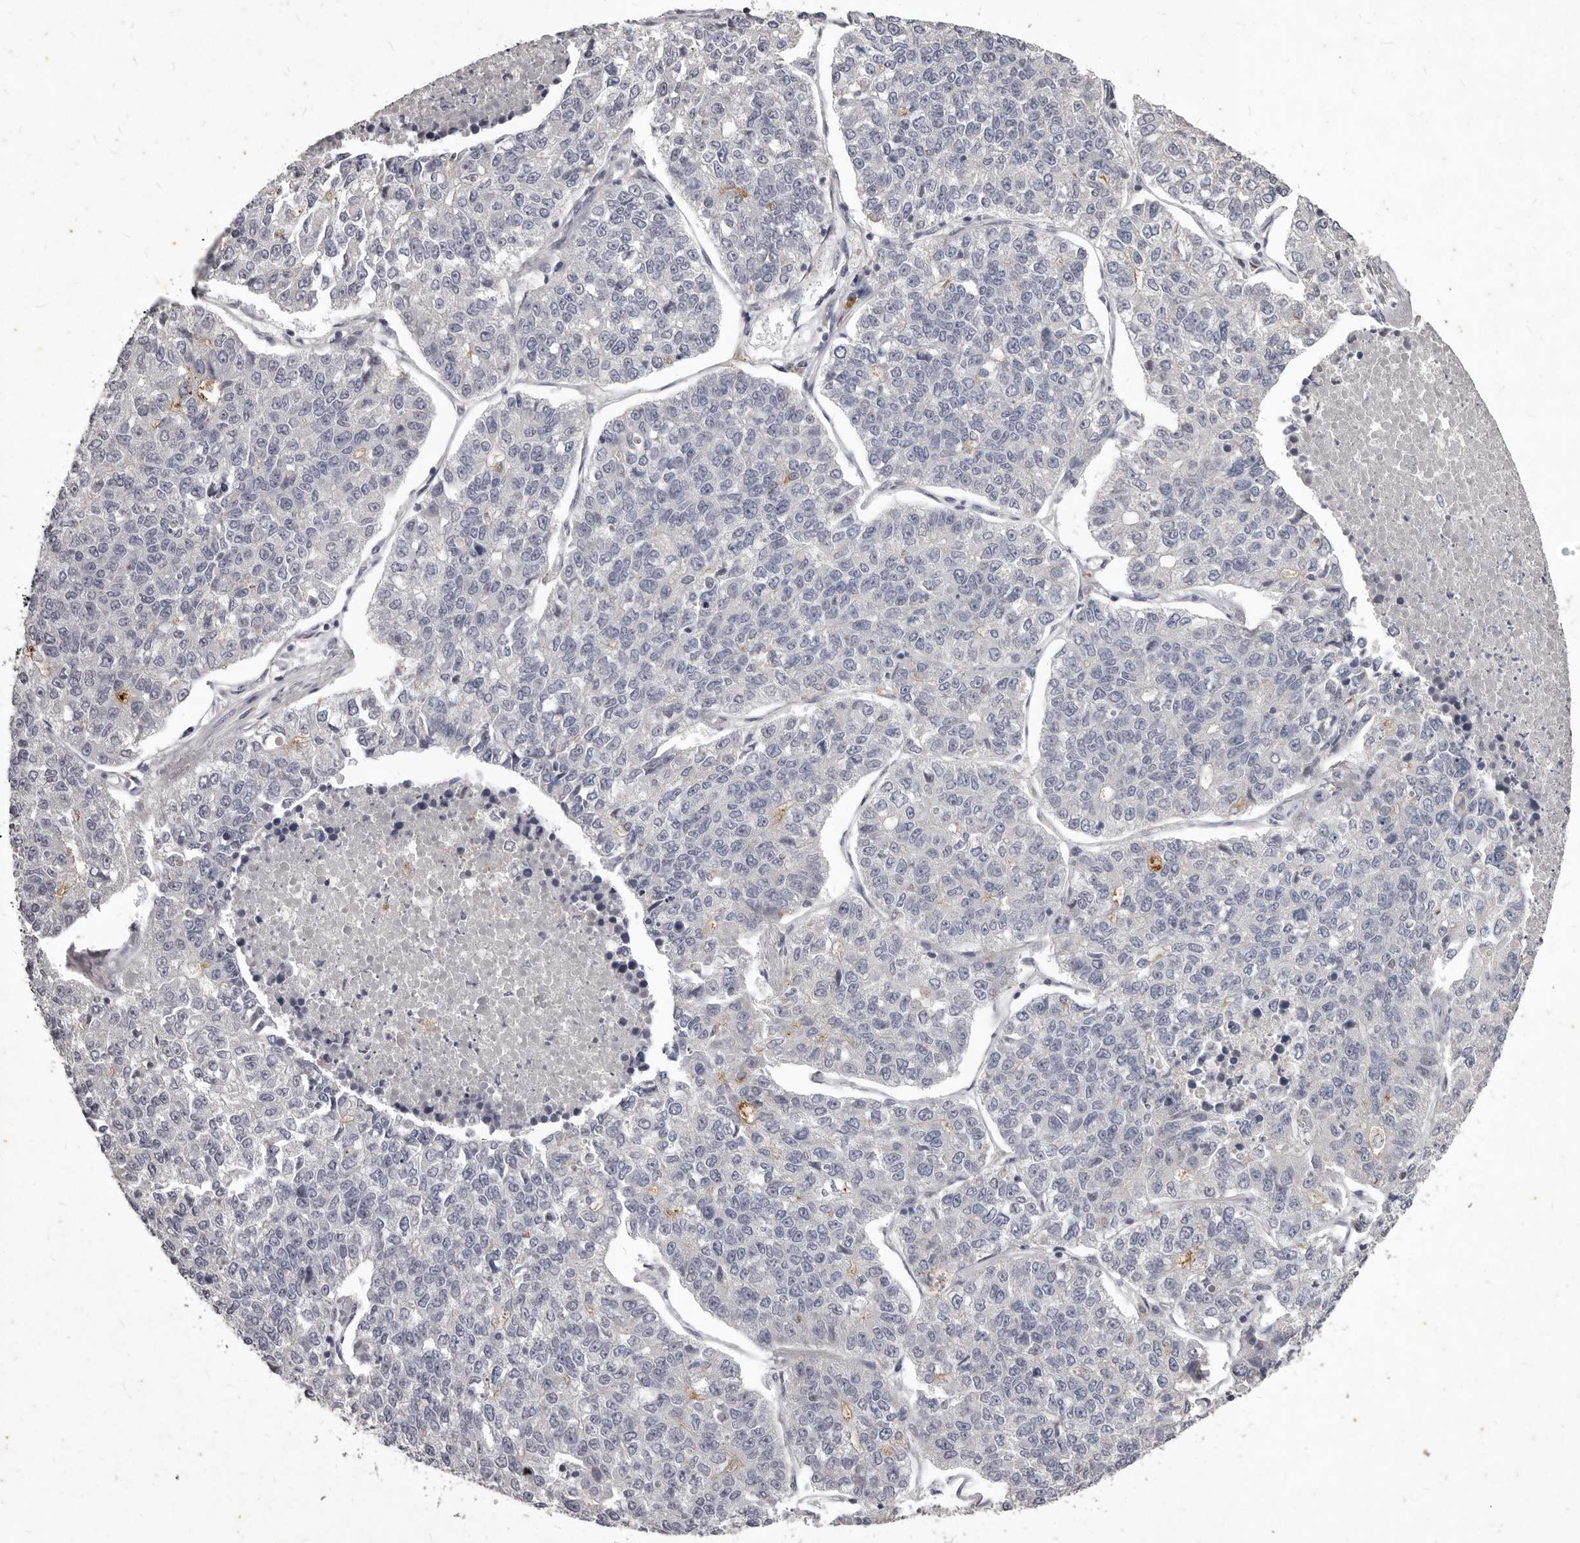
{"staining": {"intensity": "negative", "quantity": "none", "location": "none"}, "tissue": "lung cancer", "cell_type": "Tumor cells", "image_type": "cancer", "snomed": [{"axis": "morphology", "description": "Adenocarcinoma, NOS"}, {"axis": "topography", "description": "Lung"}], "caption": "High magnification brightfield microscopy of adenocarcinoma (lung) stained with DAB (brown) and counterstained with hematoxylin (blue): tumor cells show no significant expression.", "gene": "GPRC5C", "patient": {"sex": "male", "age": 49}}